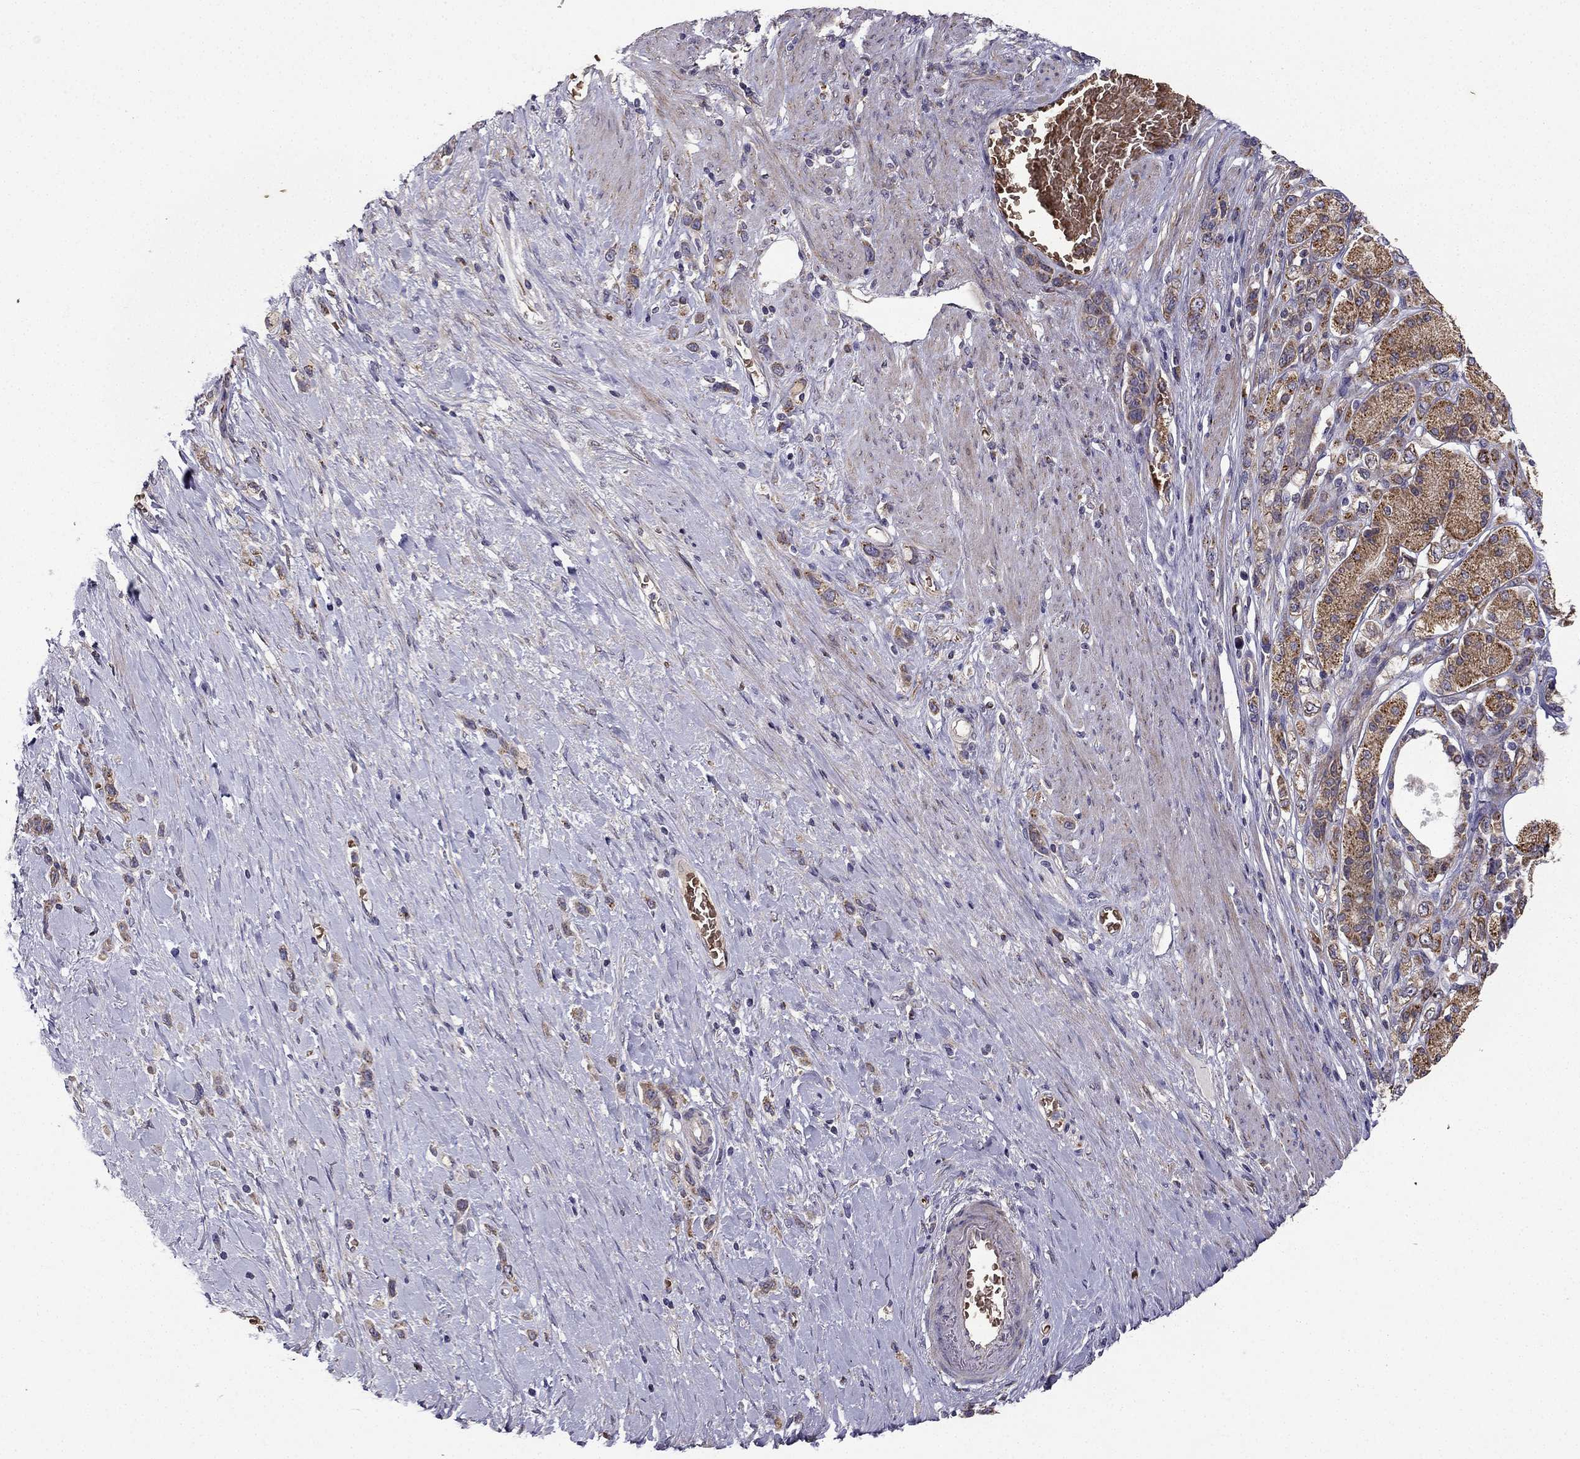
{"staining": {"intensity": "moderate", "quantity": "<25%", "location": "cytoplasmic/membranous"}, "tissue": "stomach cancer", "cell_type": "Tumor cells", "image_type": "cancer", "snomed": [{"axis": "morphology", "description": "Normal tissue, NOS"}, {"axis": "morphology", "description": "Adenocarcinoma, NOS"}, {"axis": "morphology", "description": "Adenocarcinoma, High grade"}, {"axis": "topography", "description": "Stomach, upper"}, {"axis": "topography", "description": "Stomach"}], "caption": "Moderate cytoplasmic/membranous protein expression is identified in about <25% of tumor cells in stomach cancer.", "gene": "B4GALT7", "patient": {"sex": "female", "age": 65}}